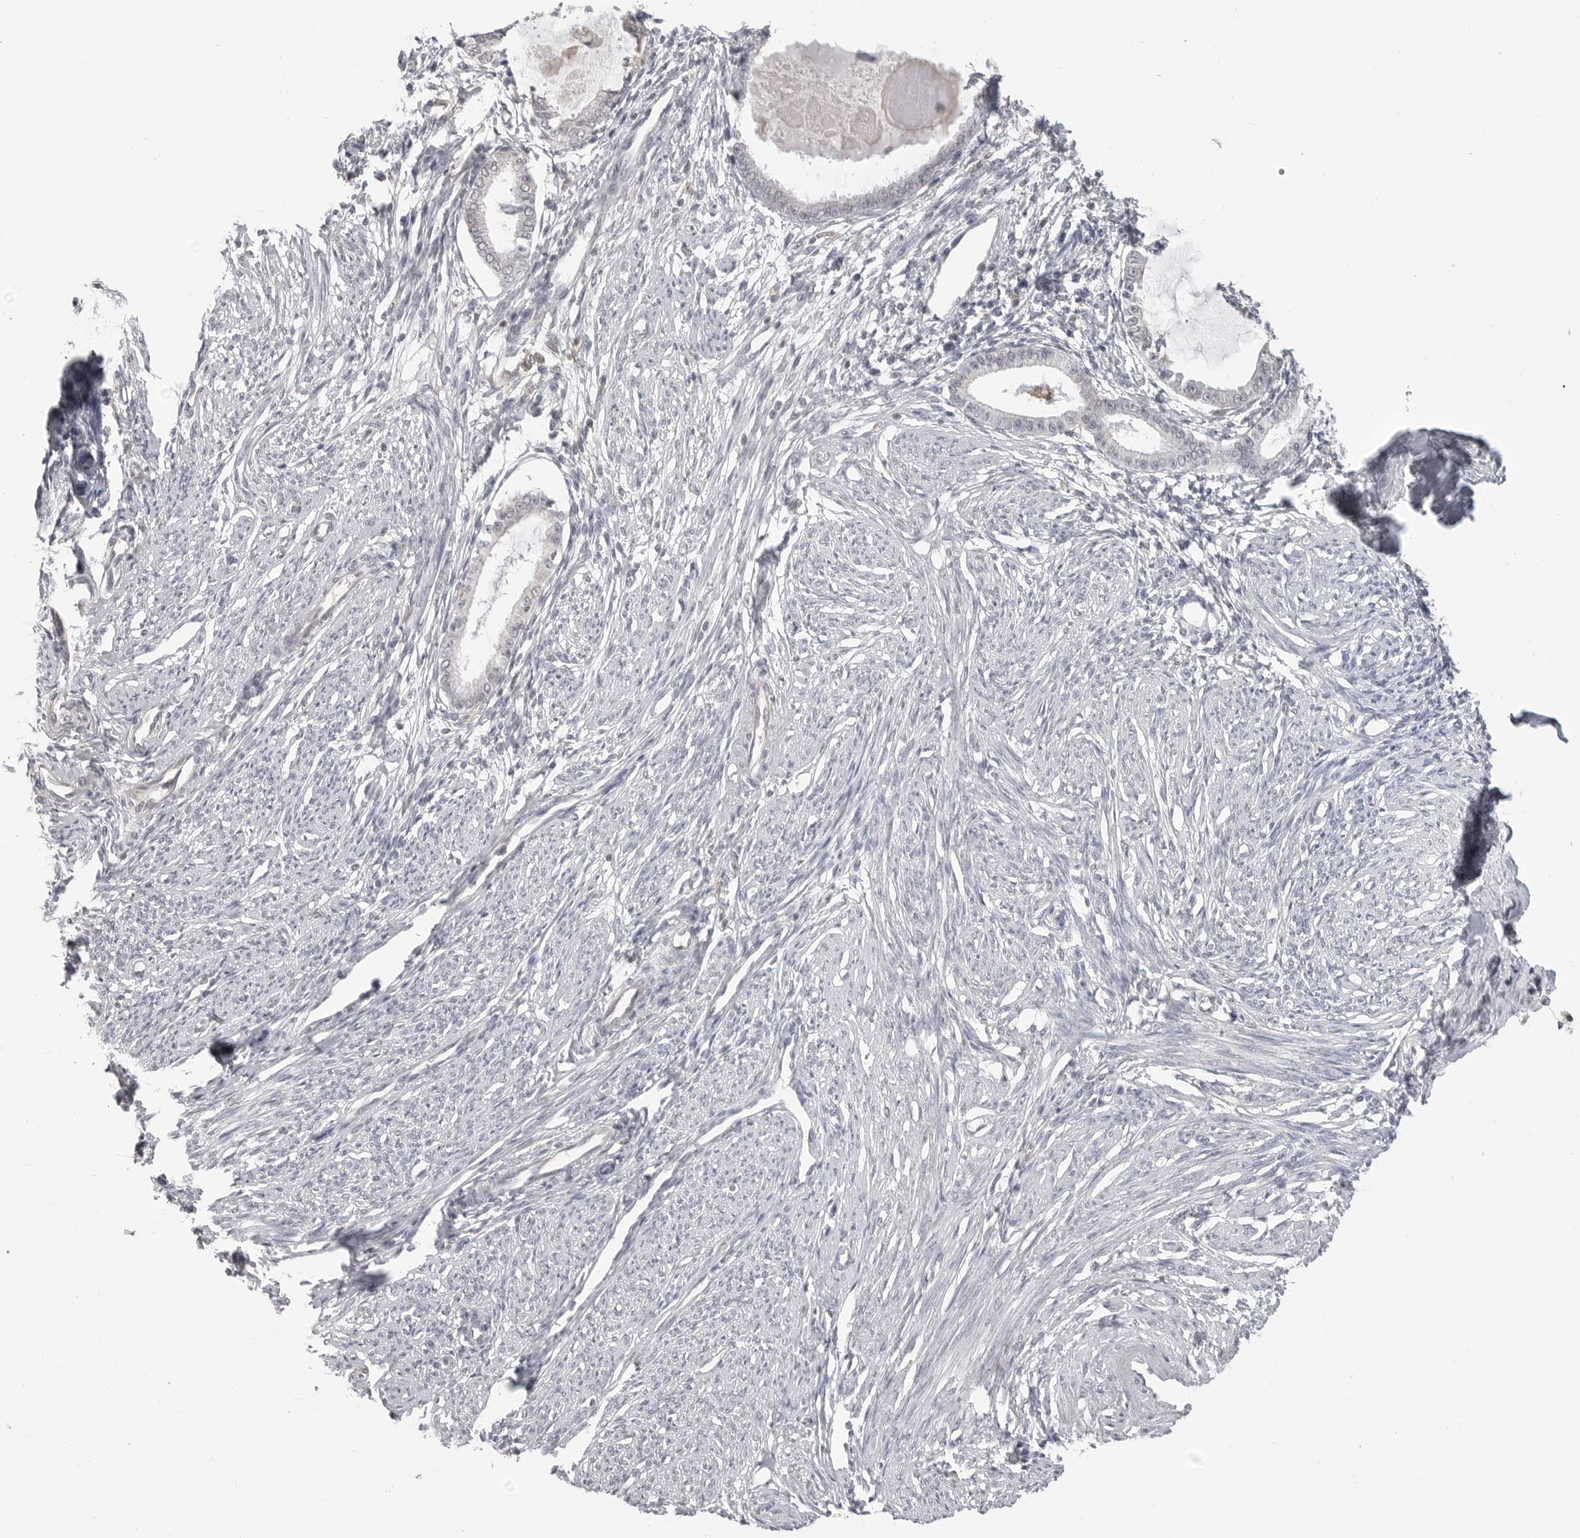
{"staining": {"intensity": "negative", "quantity": "none", "location": "none"}, "tissue": "endometrium", "cell_type": "Cells in endometrial stroma", "image_type": "normal", "snomed": [{"axis": "morphology", "description": "Normal tissue, NOS"}, {"axis": "topography", "description": "Endometrium"}], "caption": "Endometrium stained for a protein using IHC demonstrates no expression cells in endometrial stroma.", "gene": "IFNGR1", "patient": {"sex": "female", "age": 56}}